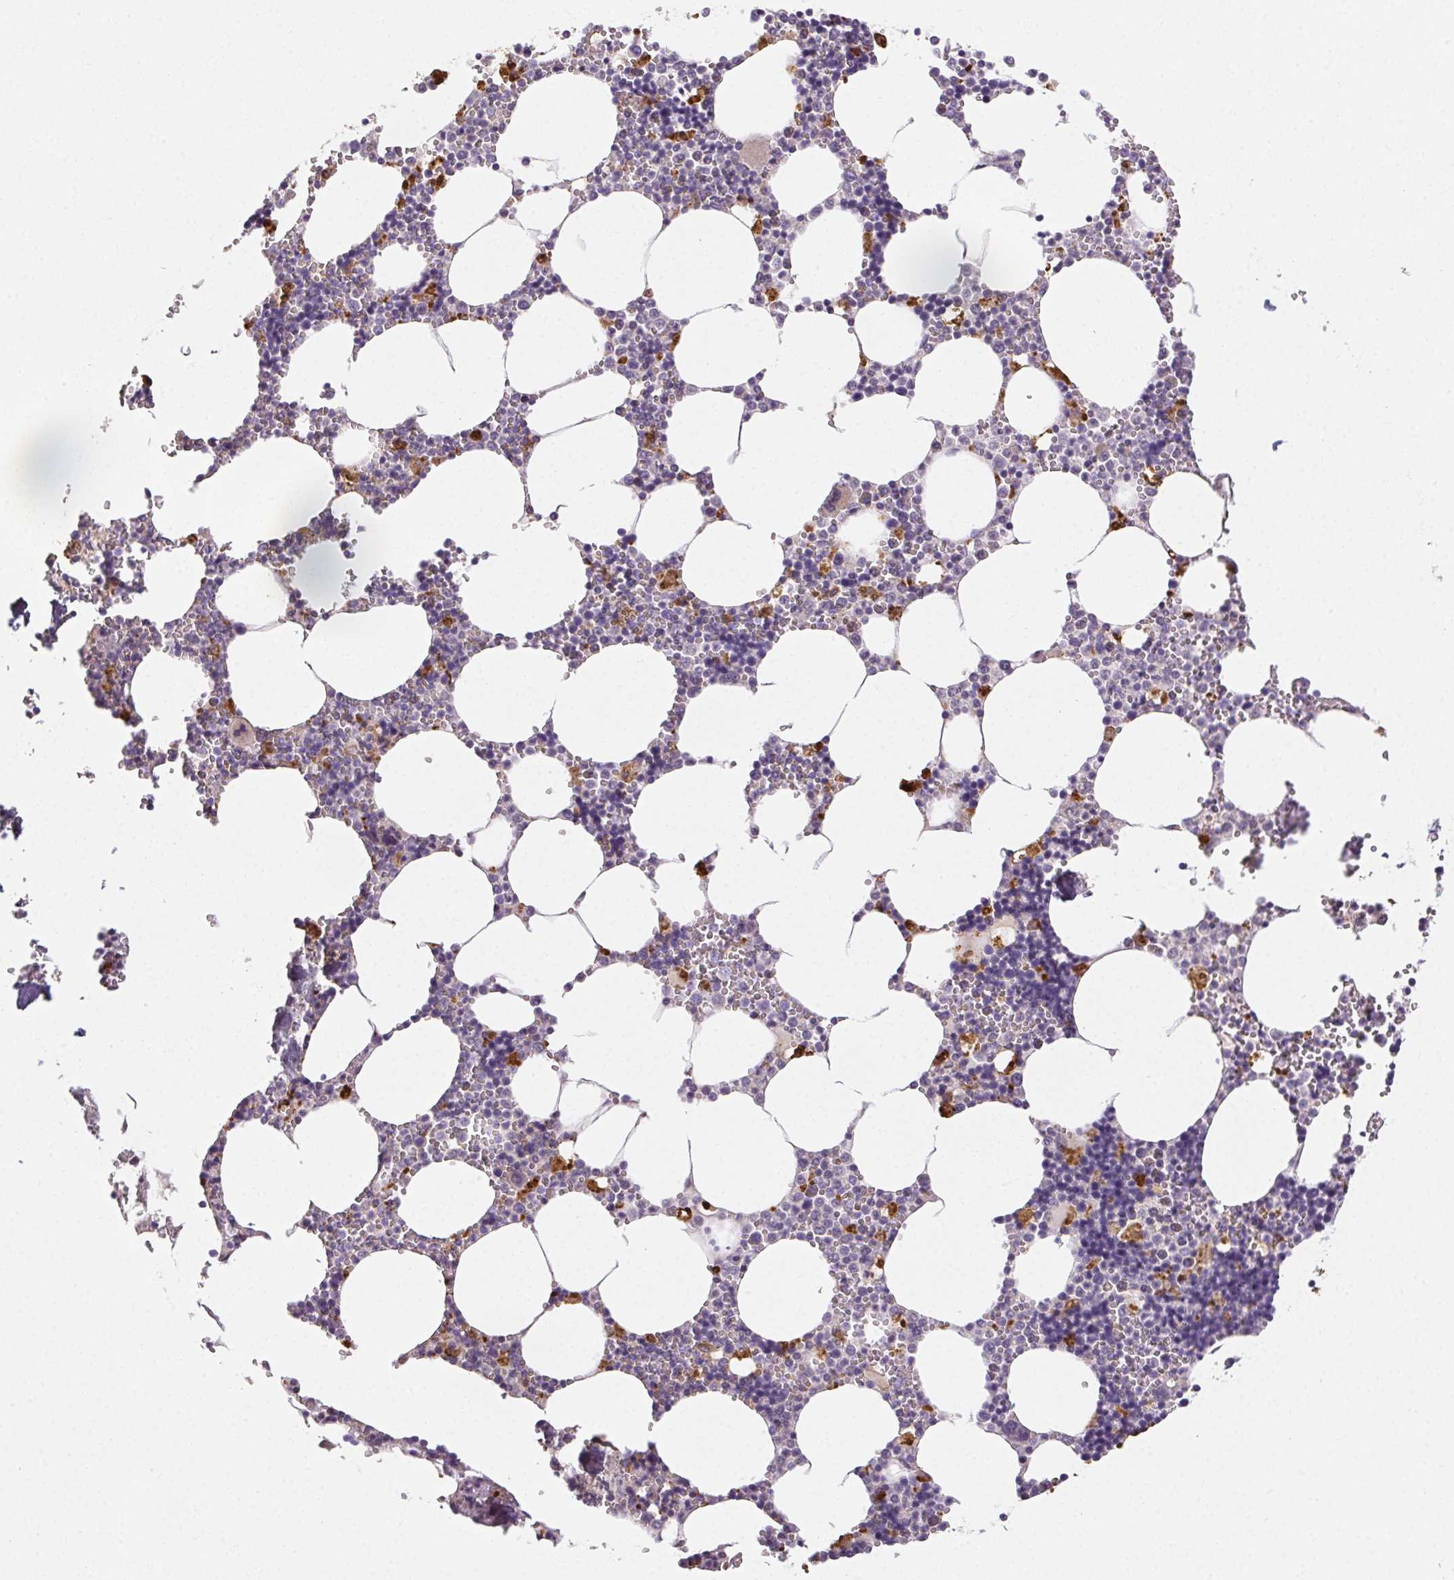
{"staining": {"intensity": "moderate", "quantity": "25%-75%", "location": "cytoplasmic/membranous"}, "tissue": "bone marrow", "cell_type": "Hematopoietic cells", "image_type": "normal", "snomed": [{"axis": "morphology", "description": "Normal tissue, NOS"}, {"axis": "topography", "description": "Bone marrow"}], "caption": "IHC histopathology image of unremarkable bone marrow: human bone marrow stained using immunohistochemistry (IHC) displays medium levels of moderate protein expression localized specifically in the cytoplasmic/membranous of hematopoietic cells, appearing as a cytoplasmic/membranous brown color.", "gene": "LIPA", "patient": {"sex": "male", "age": 54}}